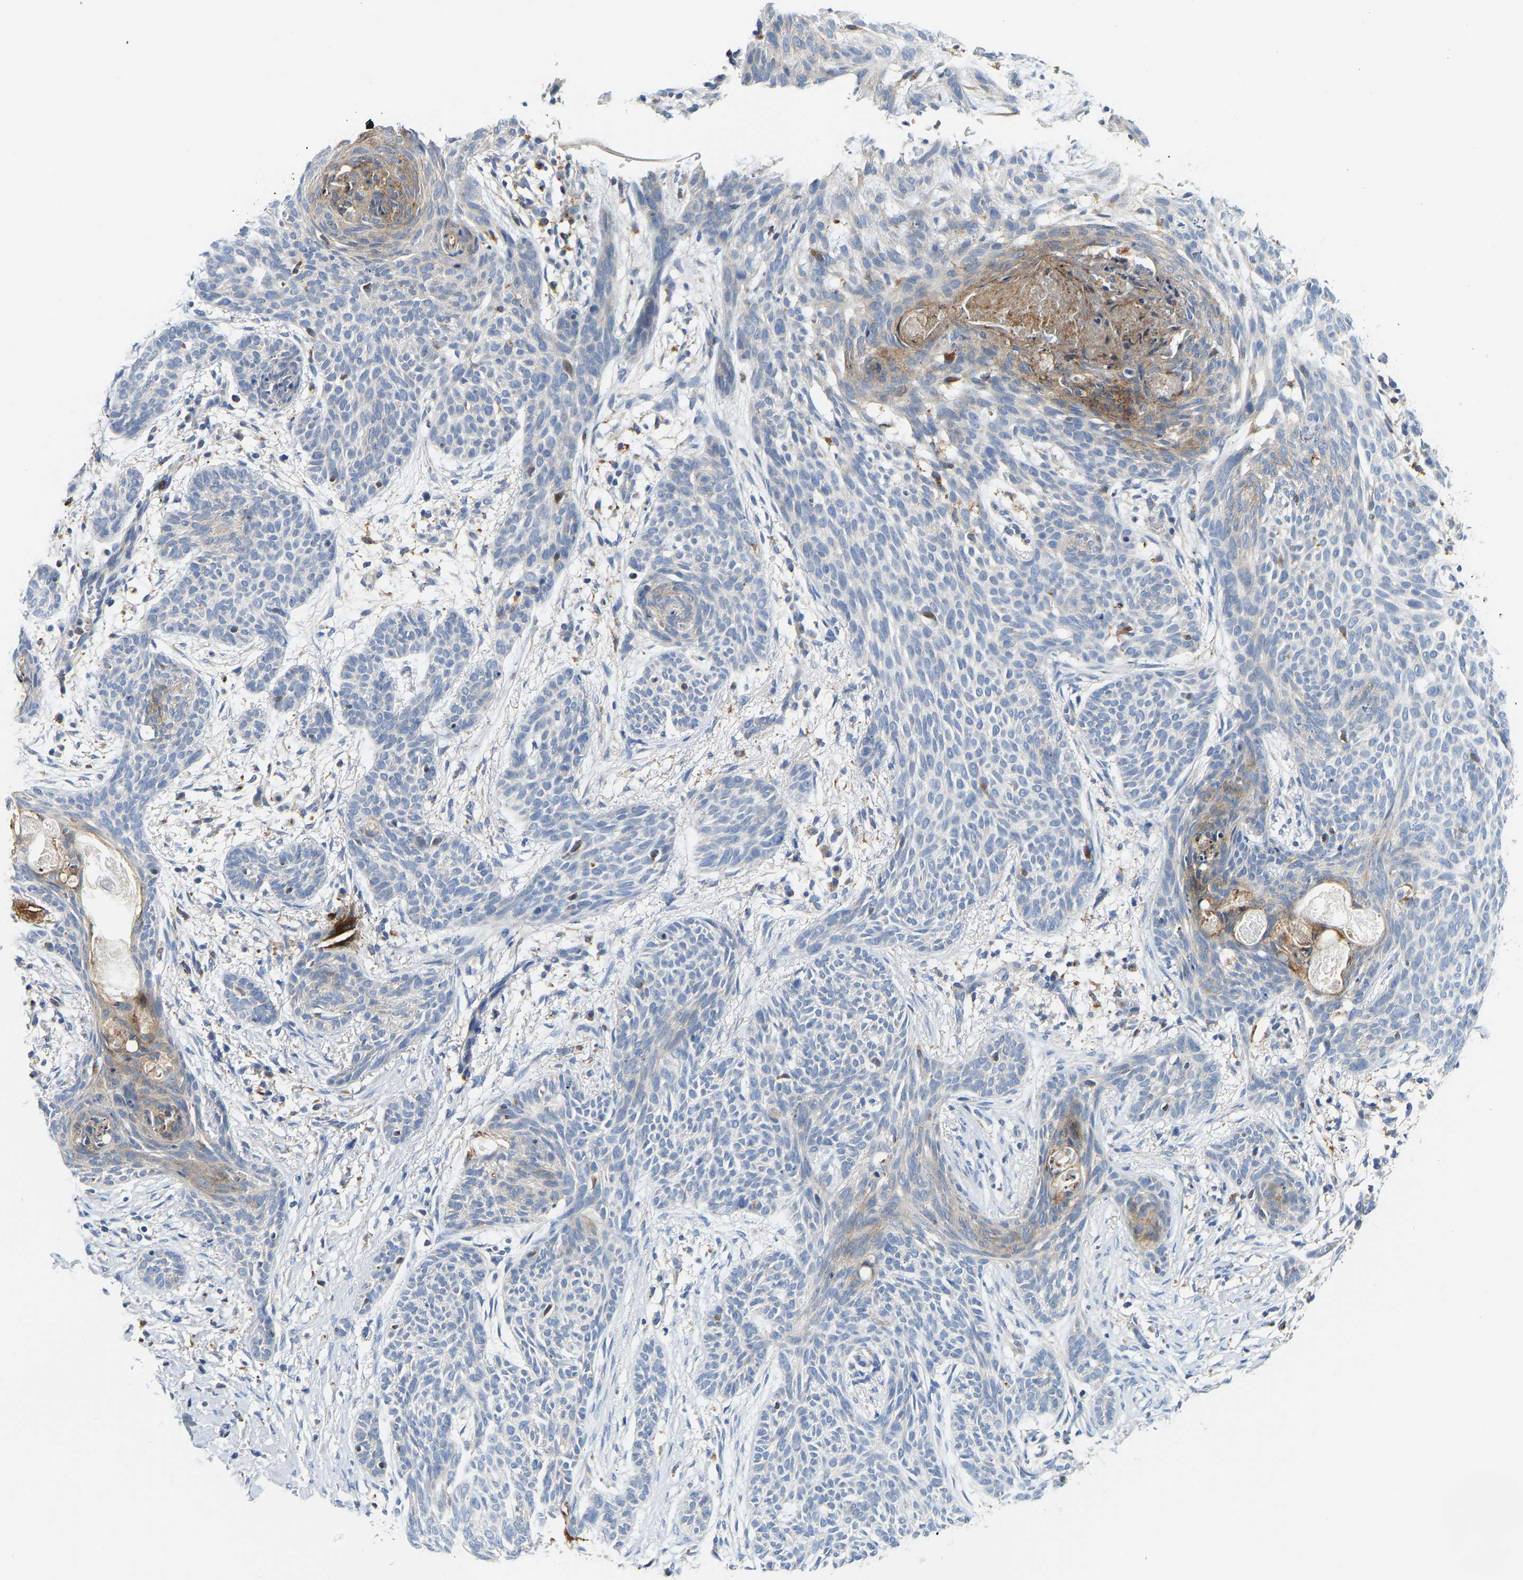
{"staining": {"intensity": "moderate", "quantity": "<25%", "location": "cytoplasmic/membranous"}, "tissue": "skin cancer", "cell_type": "Tumor cells", "image_type": "cancer", "snomed": [{"axis": "morphology", "description": "Basal cell carcinoma"}, {"axis": "topography", "description": "Skin"}], "caption": "Protein staining of skin cancer tissue demonstrates moderate cytoplasmic/membranous staining in approximately <25% of tumor cells.", "gene": "ATP6V1E1", "patient": {"sex": "female", "age": 59}}